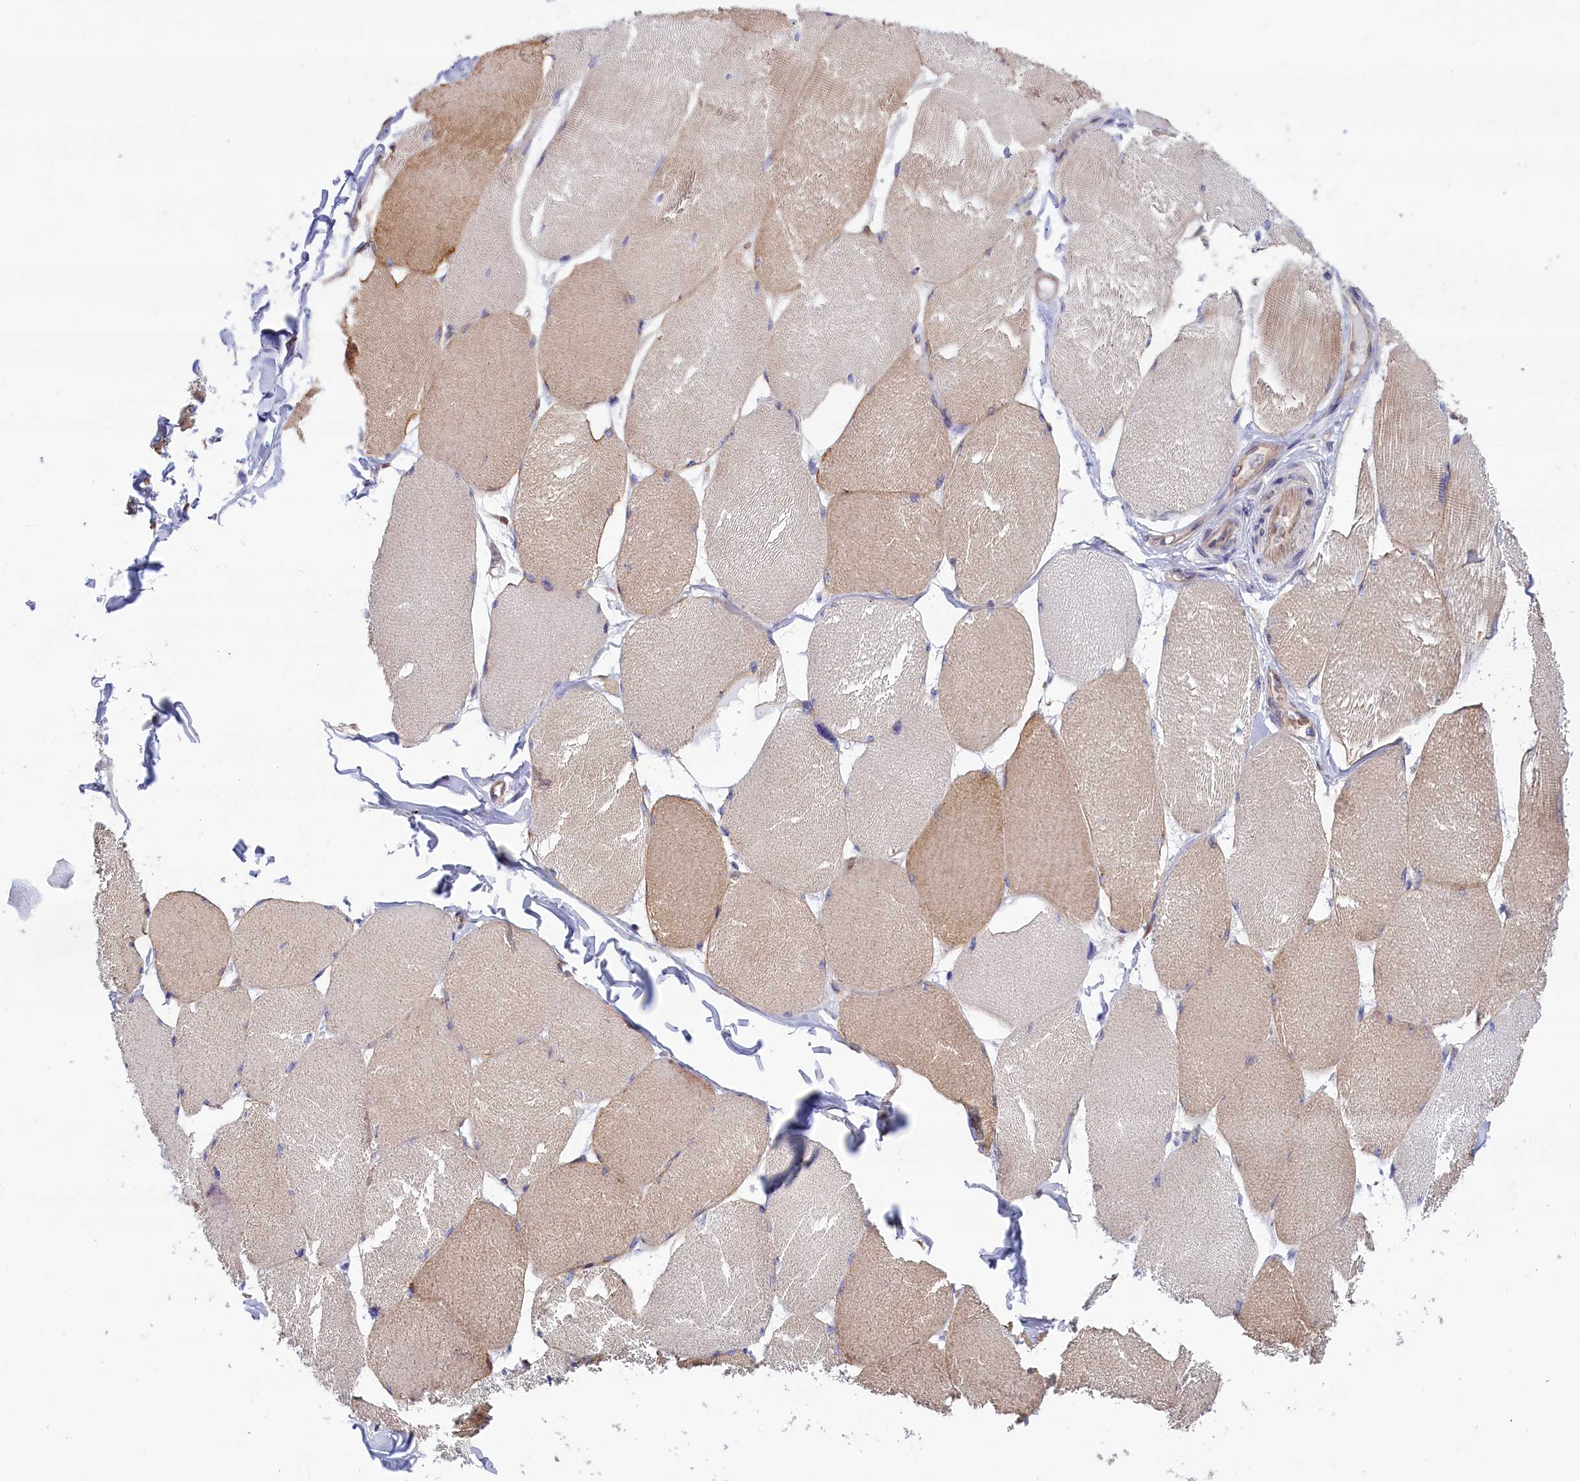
{"staining": {"intensity": "weak", "quantity": "<25%", "location": "cytoplasmic/membranous"}, "tissue": "skeletal muscle", "cell_type": "Myocytes", "image_type": "normal", "snomed": [{"axis": "morphology", "description": "Normal tissue, NOS"}, {"axis": "topography", "description": "Skin"}, {"axis": "topography", "description": "Skeletal muscle"}], "caption": "Immunohistochemistry of unremarkable human skeletal muscle reveals no staining in myocytes. Brightfield microscopy of immunohistochemistry (IHC) stained with DAB (brown) and hematoxylin (blue), captured at high magnification.", "gene": "ABCC12", "patient": {"sex": "male", "age": 83}}